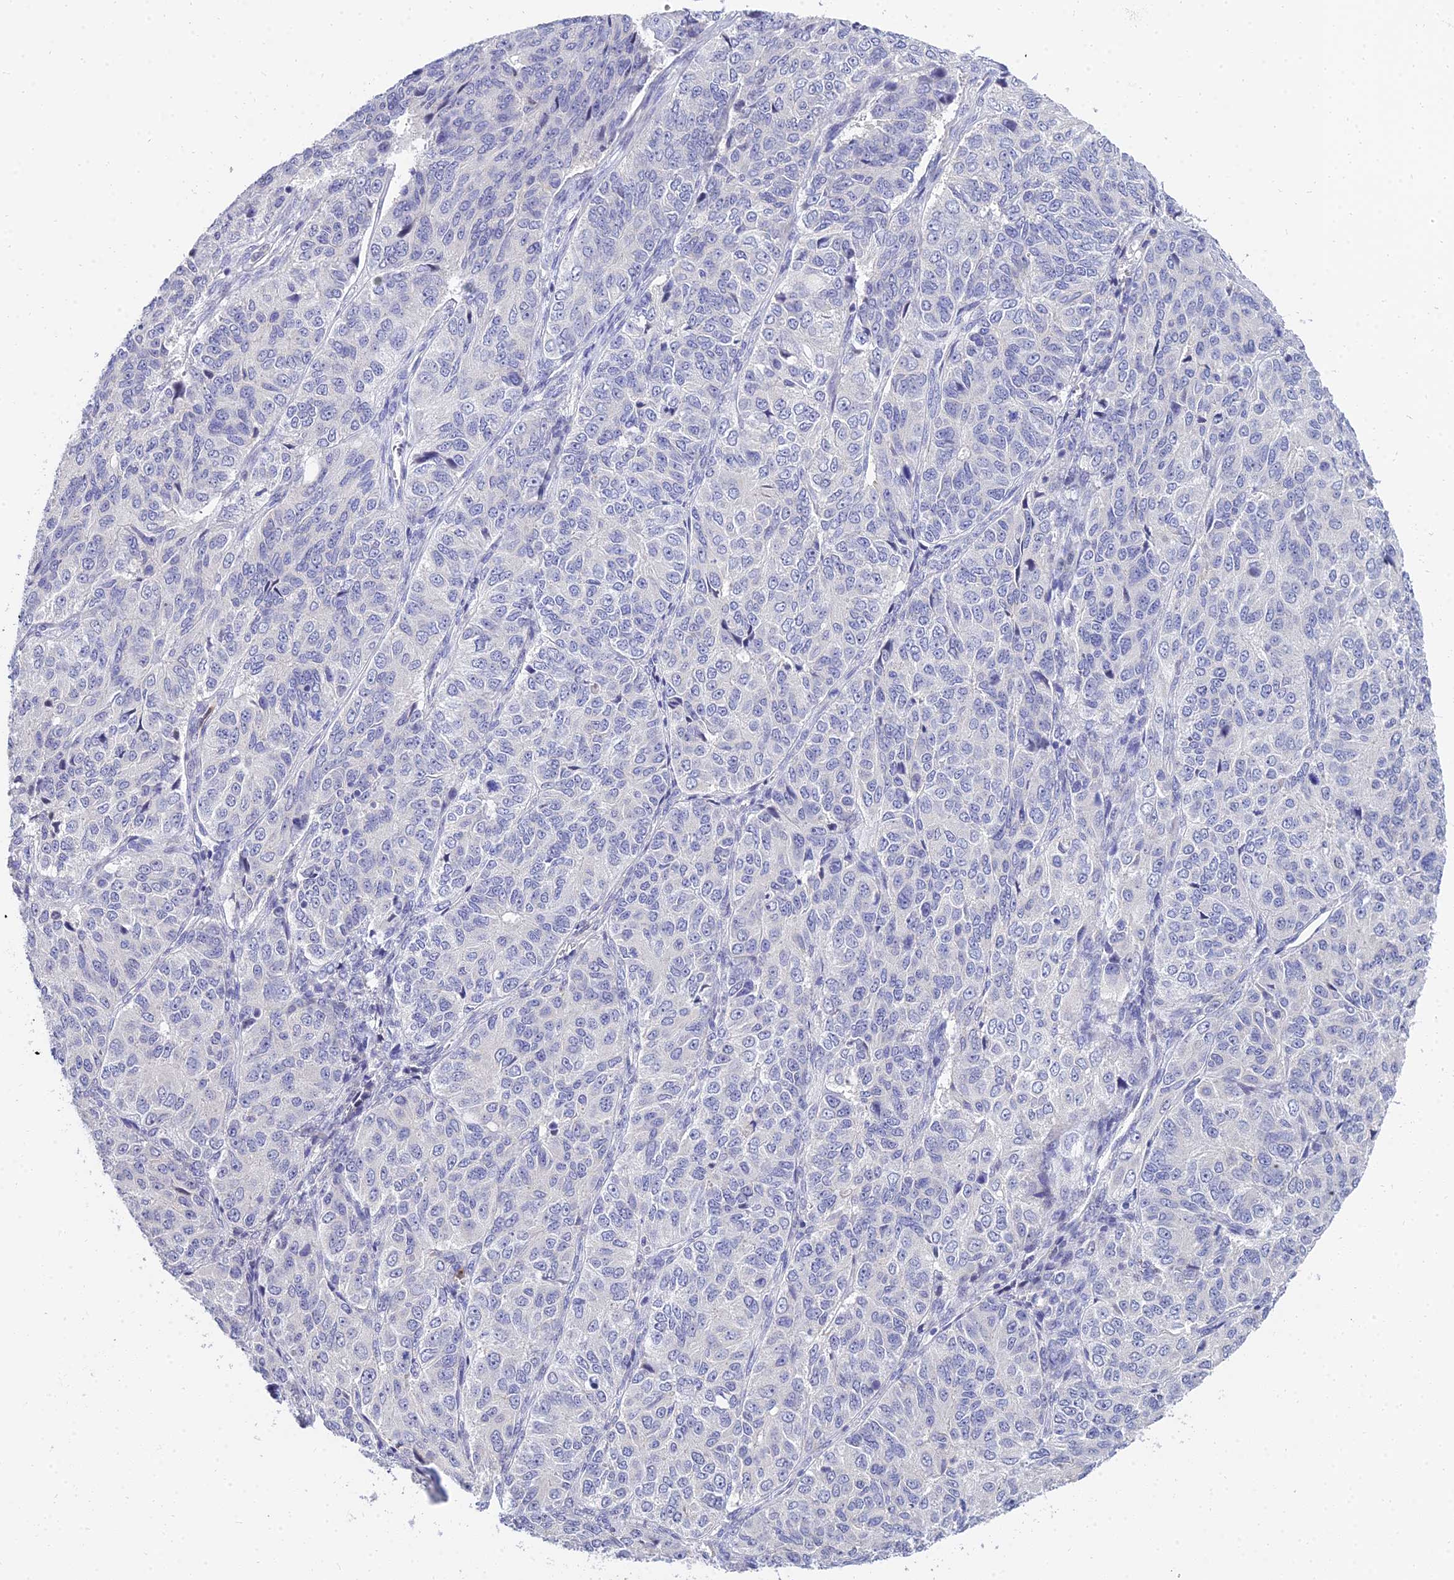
{"staining": {"intensity": "negative", "quantity": "none", "location": "none"}, "tissue": "ovarian cancer", "cell_type": "Tumor cells", "image_type": "cancer", "snomed": [{"axis": "morphology", "description": "Carcinoma, endometroid"}, {"axis": "topography", "description": "Ovary"}], "caption": "Tumor cells show no significant protein staining in ovarian endometroid carcinoma.", "gene": "VWC2L", "patient": {"sex": "female", "age": 51}}